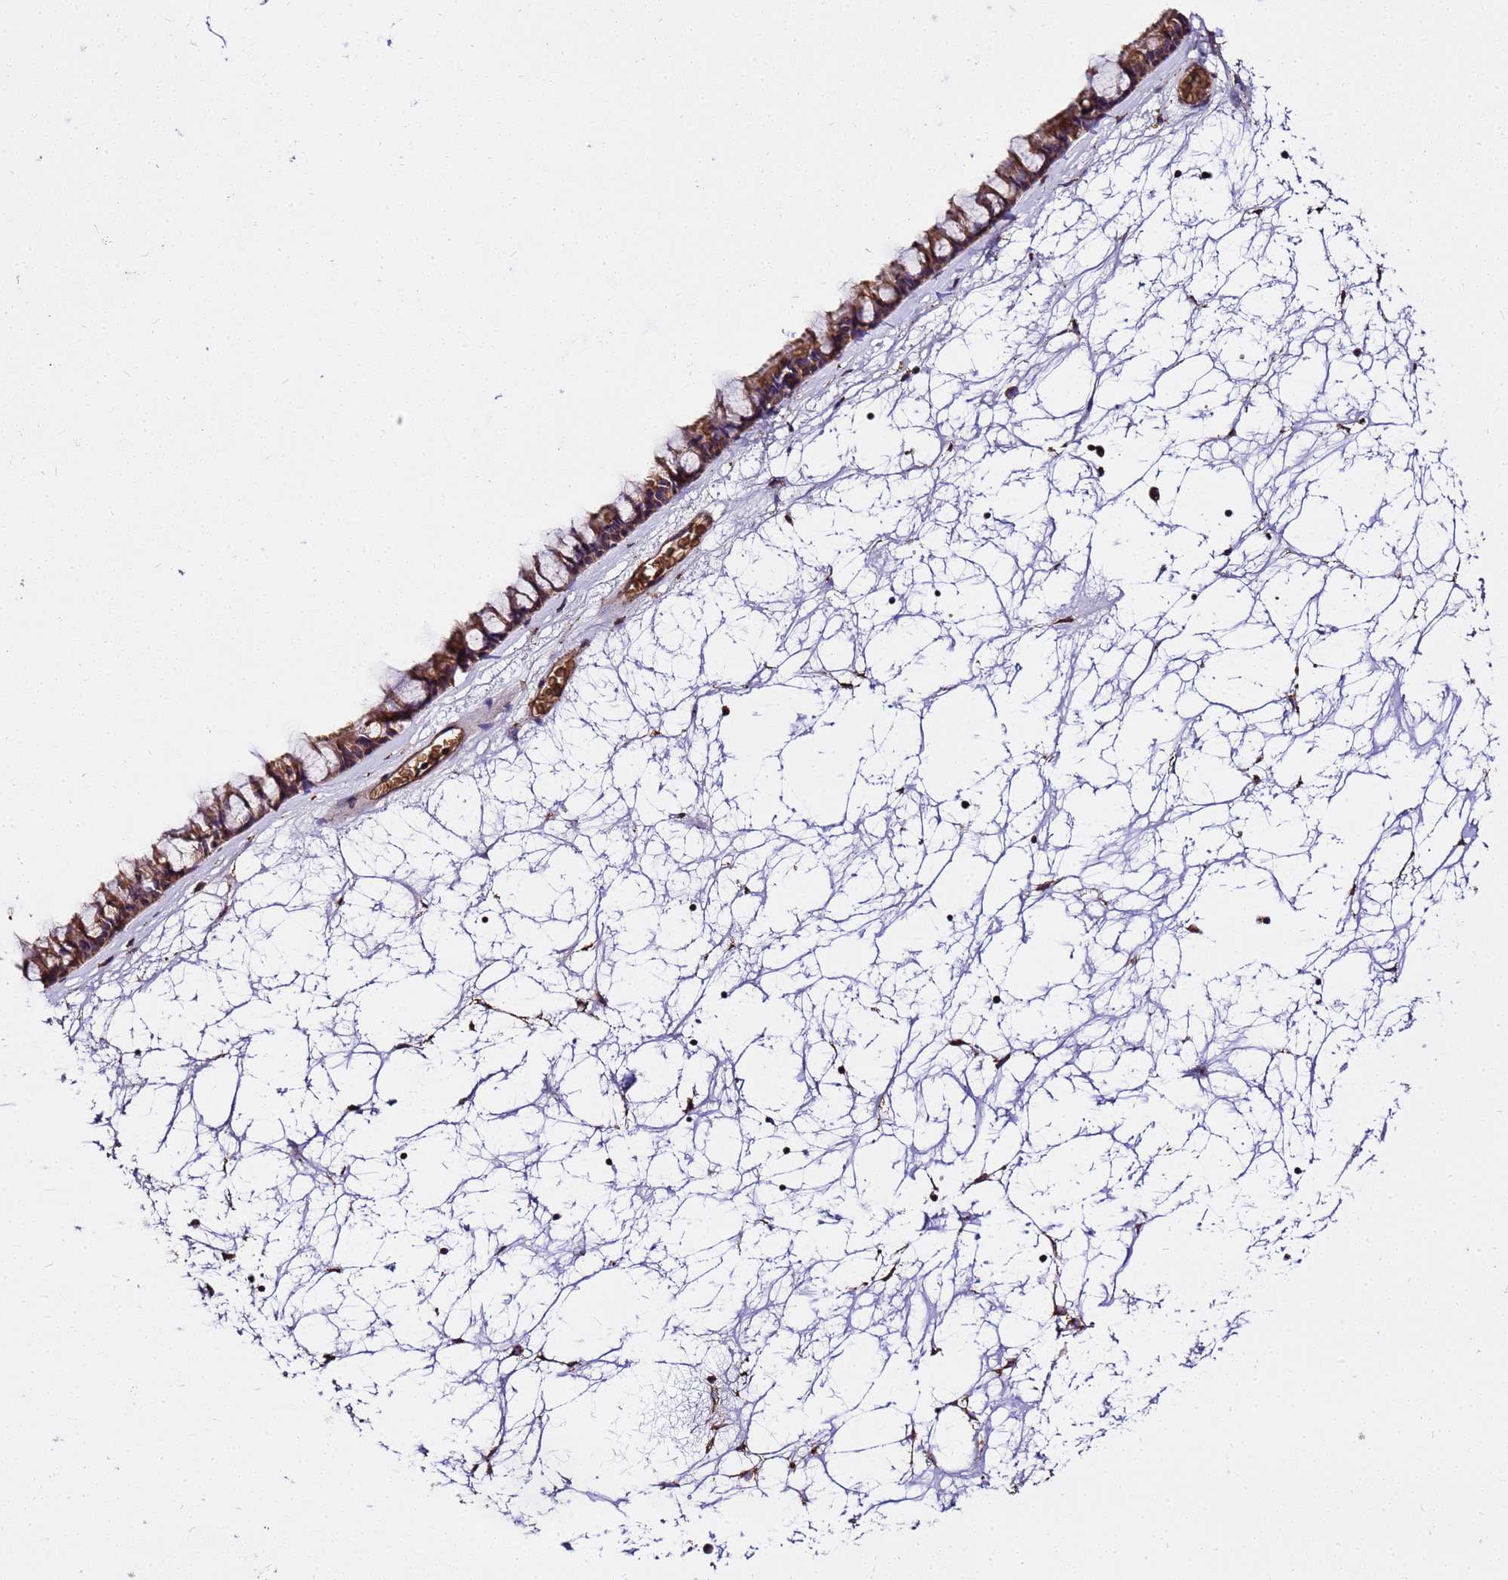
{"staining": {"intensity": "strong", "quantity": ">75%", "location": "cytoplasmic/membranous"}, "tissue": "nasopharynx", "cell_type": "Respiratory epithelial cells", "image_type": "normal", "snomed": [{"axis": "morphology", "description": "Normal tissue, NOS"}, {"axis": "topography", "description": "Nasopharynx"}], "caption": "Respiratory epithelial cells show high levels of strong cytoplasmic/membranous staining in approximately >75% of cells in benign human nasopharynx.", "gene": "LRRIQ1", "patient": {"sex": "male", "age": 64}}